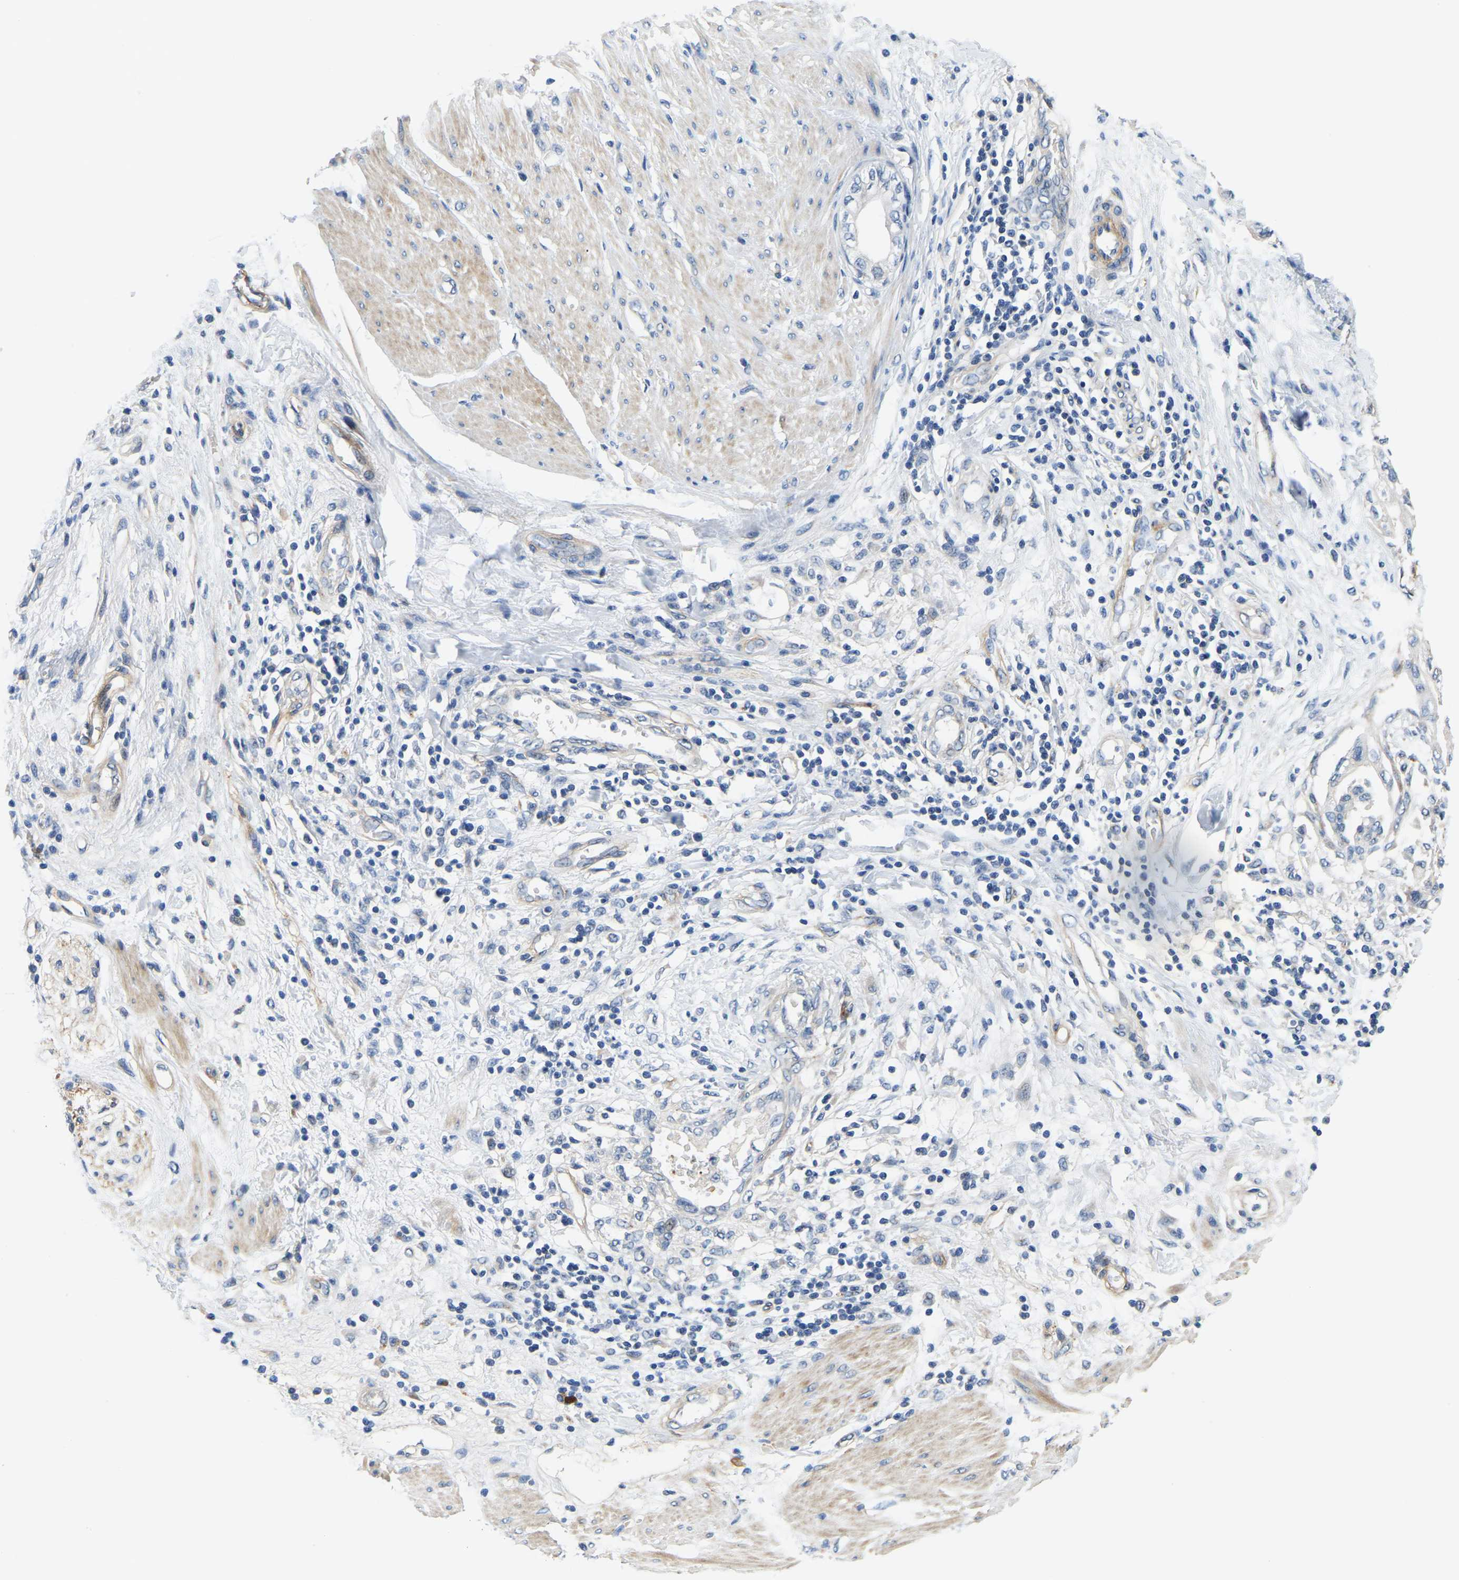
{"staining": {"intensity": "negative", "quantity": "none", "location": "none"}, "tissue": "pancreatic cancer", "cell_type": "Tumor cells", "image_type": "cancer", "snomed": [{"axis": "morphology", "description": "Normal tissue, NOS"}, {"axis": "morphology", "description": "Adenocarcinoma, NOS"}, {"axis": "topography", "description": "Pancreas"}, {"axis": "topography", "description": "Duodenum"}], "caption": "Tumor cells show no significant protein positivity in pancreatic cancer (adenocarcinoma).", "gene": "LIAS", "patient": {"sex": "female", "age": 60}}